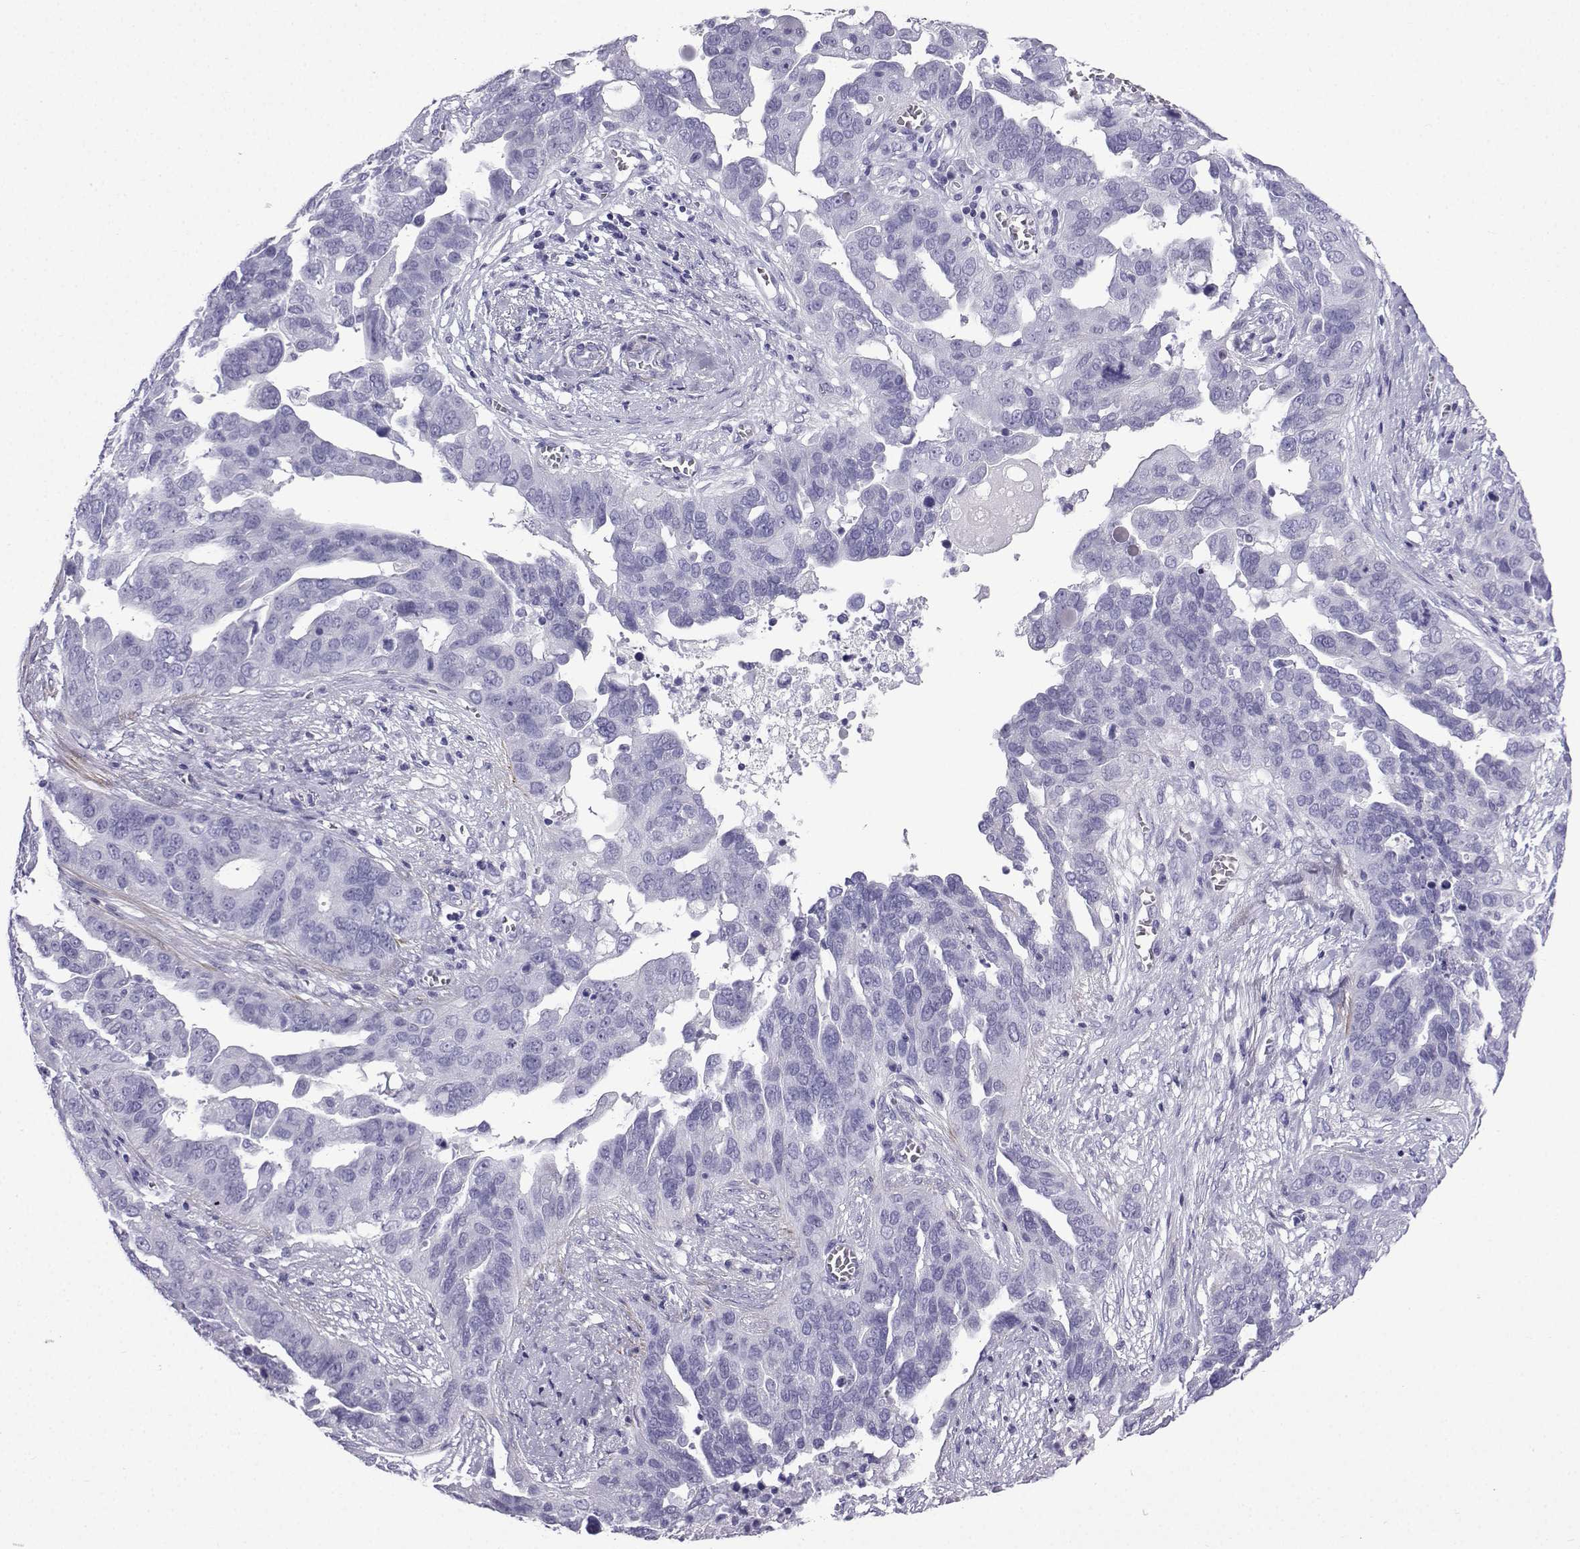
{"staining": {"intensity": "negative", "quantity": "none", "location": "none"}, "tissue": "ovarian cancer", "cell_type": "Tumor cells", "image_type": "cancer", "snomed": [{"axis": "morphology", "description": "Carcinoma, endometroid"}, {"axis": "topography", "description": "Soft tissue"}, {"axis": "topography", "description": "Ovary"}], "caption": "The immunohistochemistry (IHC) image has no significant staining in tumor cells of ovarian endometroid carcinoma tissue.", "gene": "KCNF1", "patient": {"sex": "female", "age": 52}}